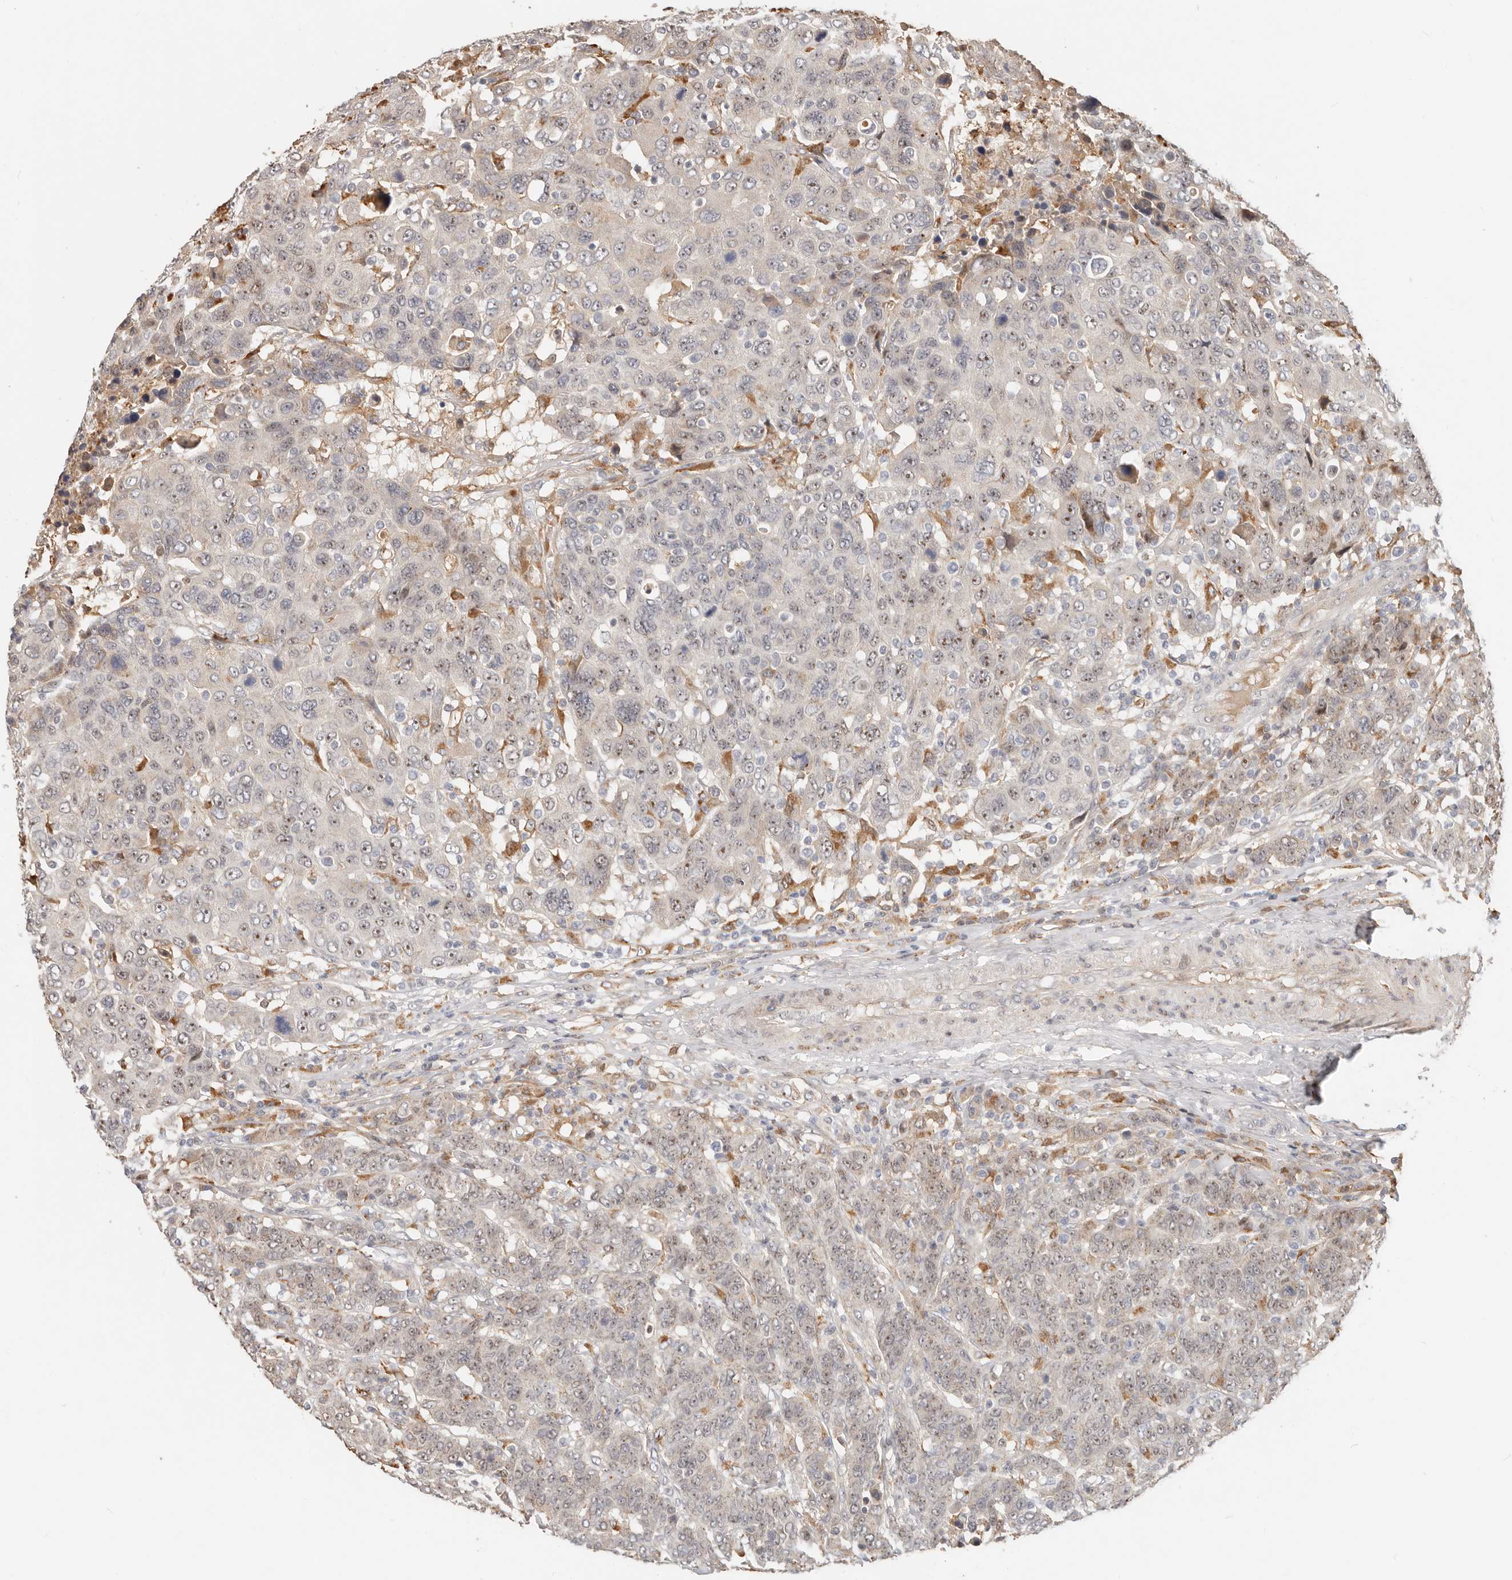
{"staining": {"intensity": "weak", "quantity": ">75%", "location": "nuclear"}, "tissue": "breast cancer", "cell_type": "Tumor cells", "image_type": "cancer", "snomed": [{"axis": "morphology", "description": "Duct carcinoma"}, {"axis": "topography", "description": "Breast"}], "caption": "IHC of human breast cancer exhibits low levels of weak nuclear positivity in approximately >75% of tumor cells.", "gene": "ZRANB1", "patient": {"sex": "female", "age": 37}}